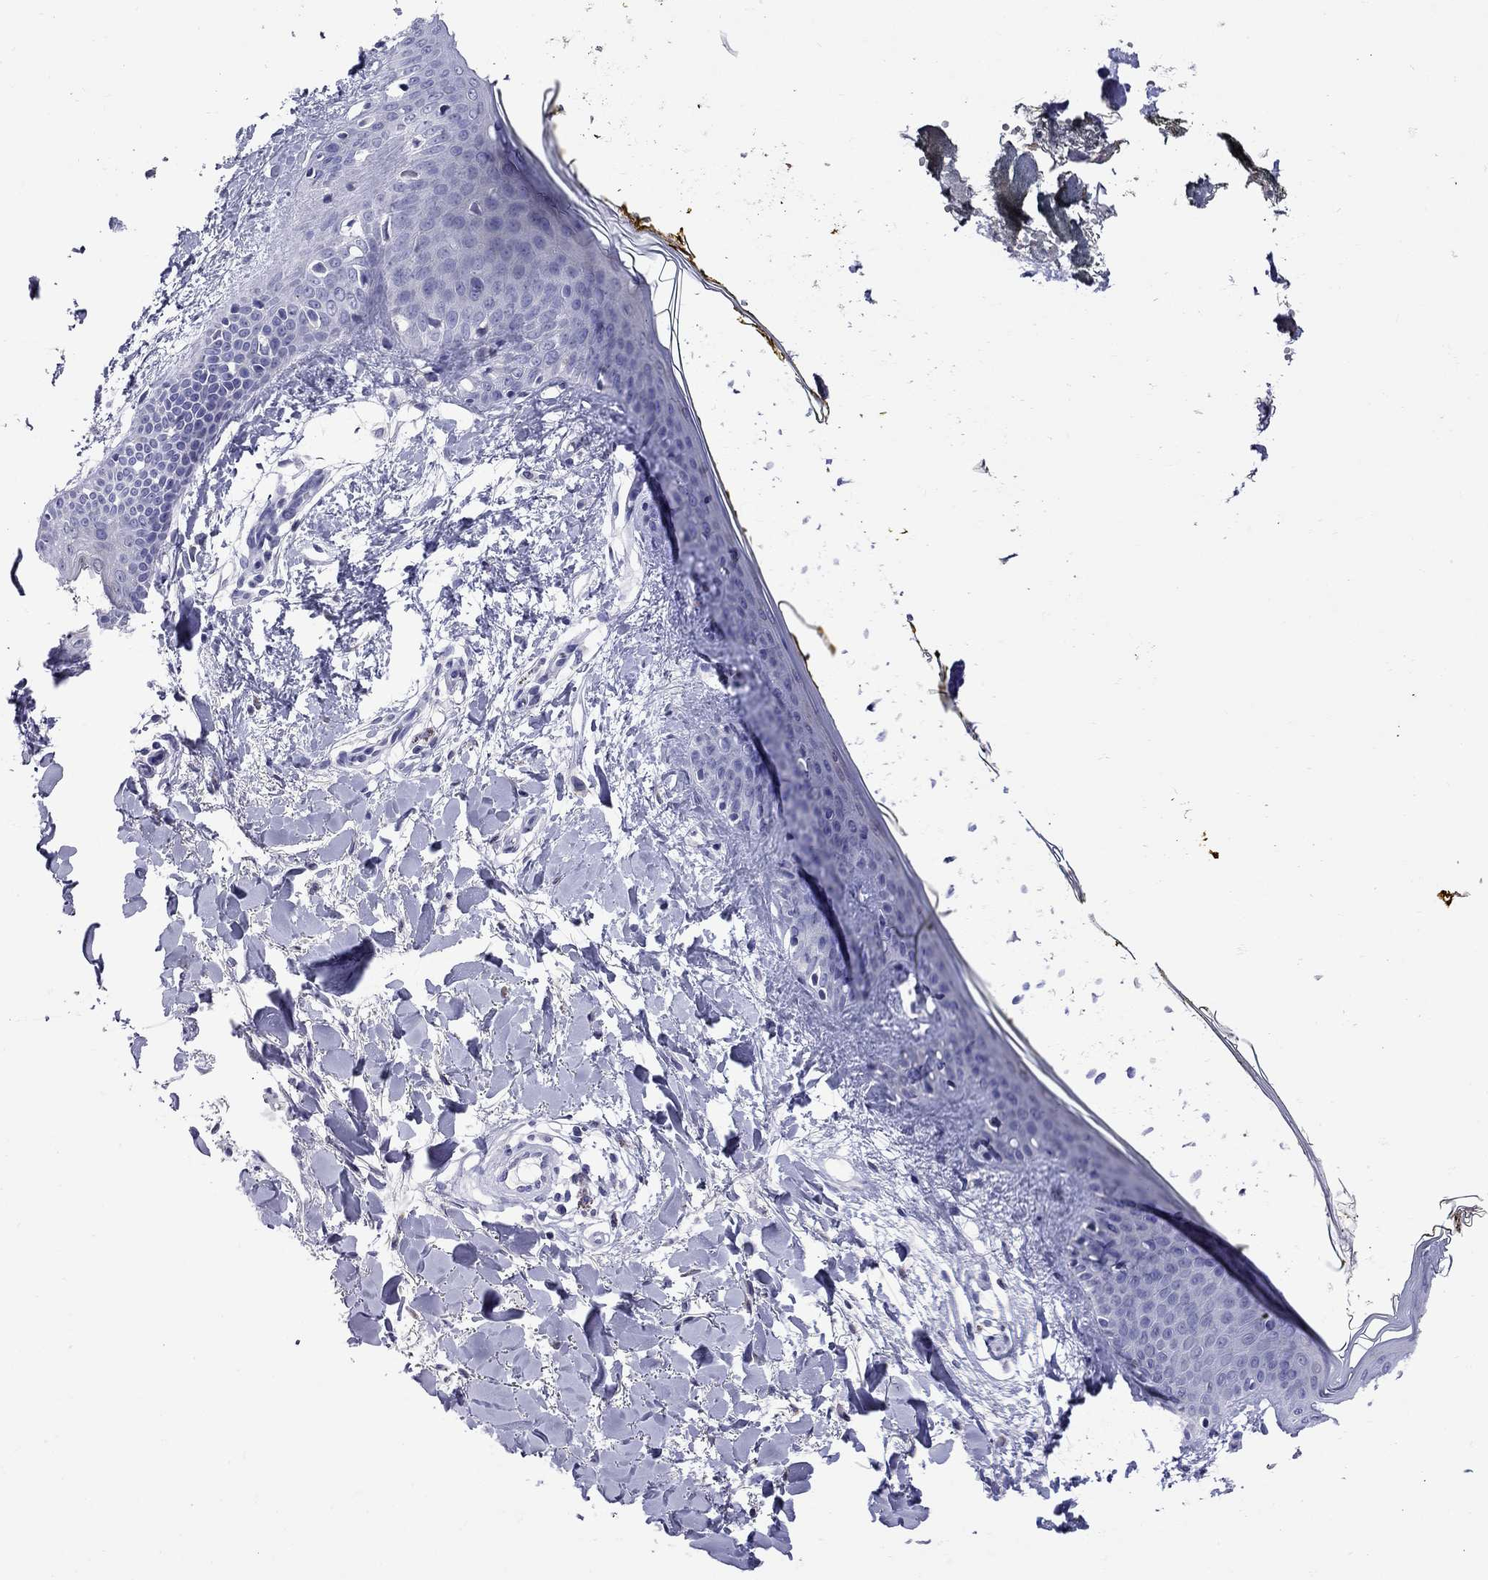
{"staining": {"intensity": "negative", "quantity": "none", "location": "none"}, "tissue": "skin", "cell_type": "Fibroblasts", "image_type": "normal", "snomed": [{"axis": "morphology", "description": "Normal tissue, NOS"}, {"axis": "topography", "description": "Skin"}], "caption": "DAB immunohistochemical staining of normal skin shows no significant expression in fibroblasts.", "gene": "SLC46A2", "patient": {"sex": "female", "age": 34}}